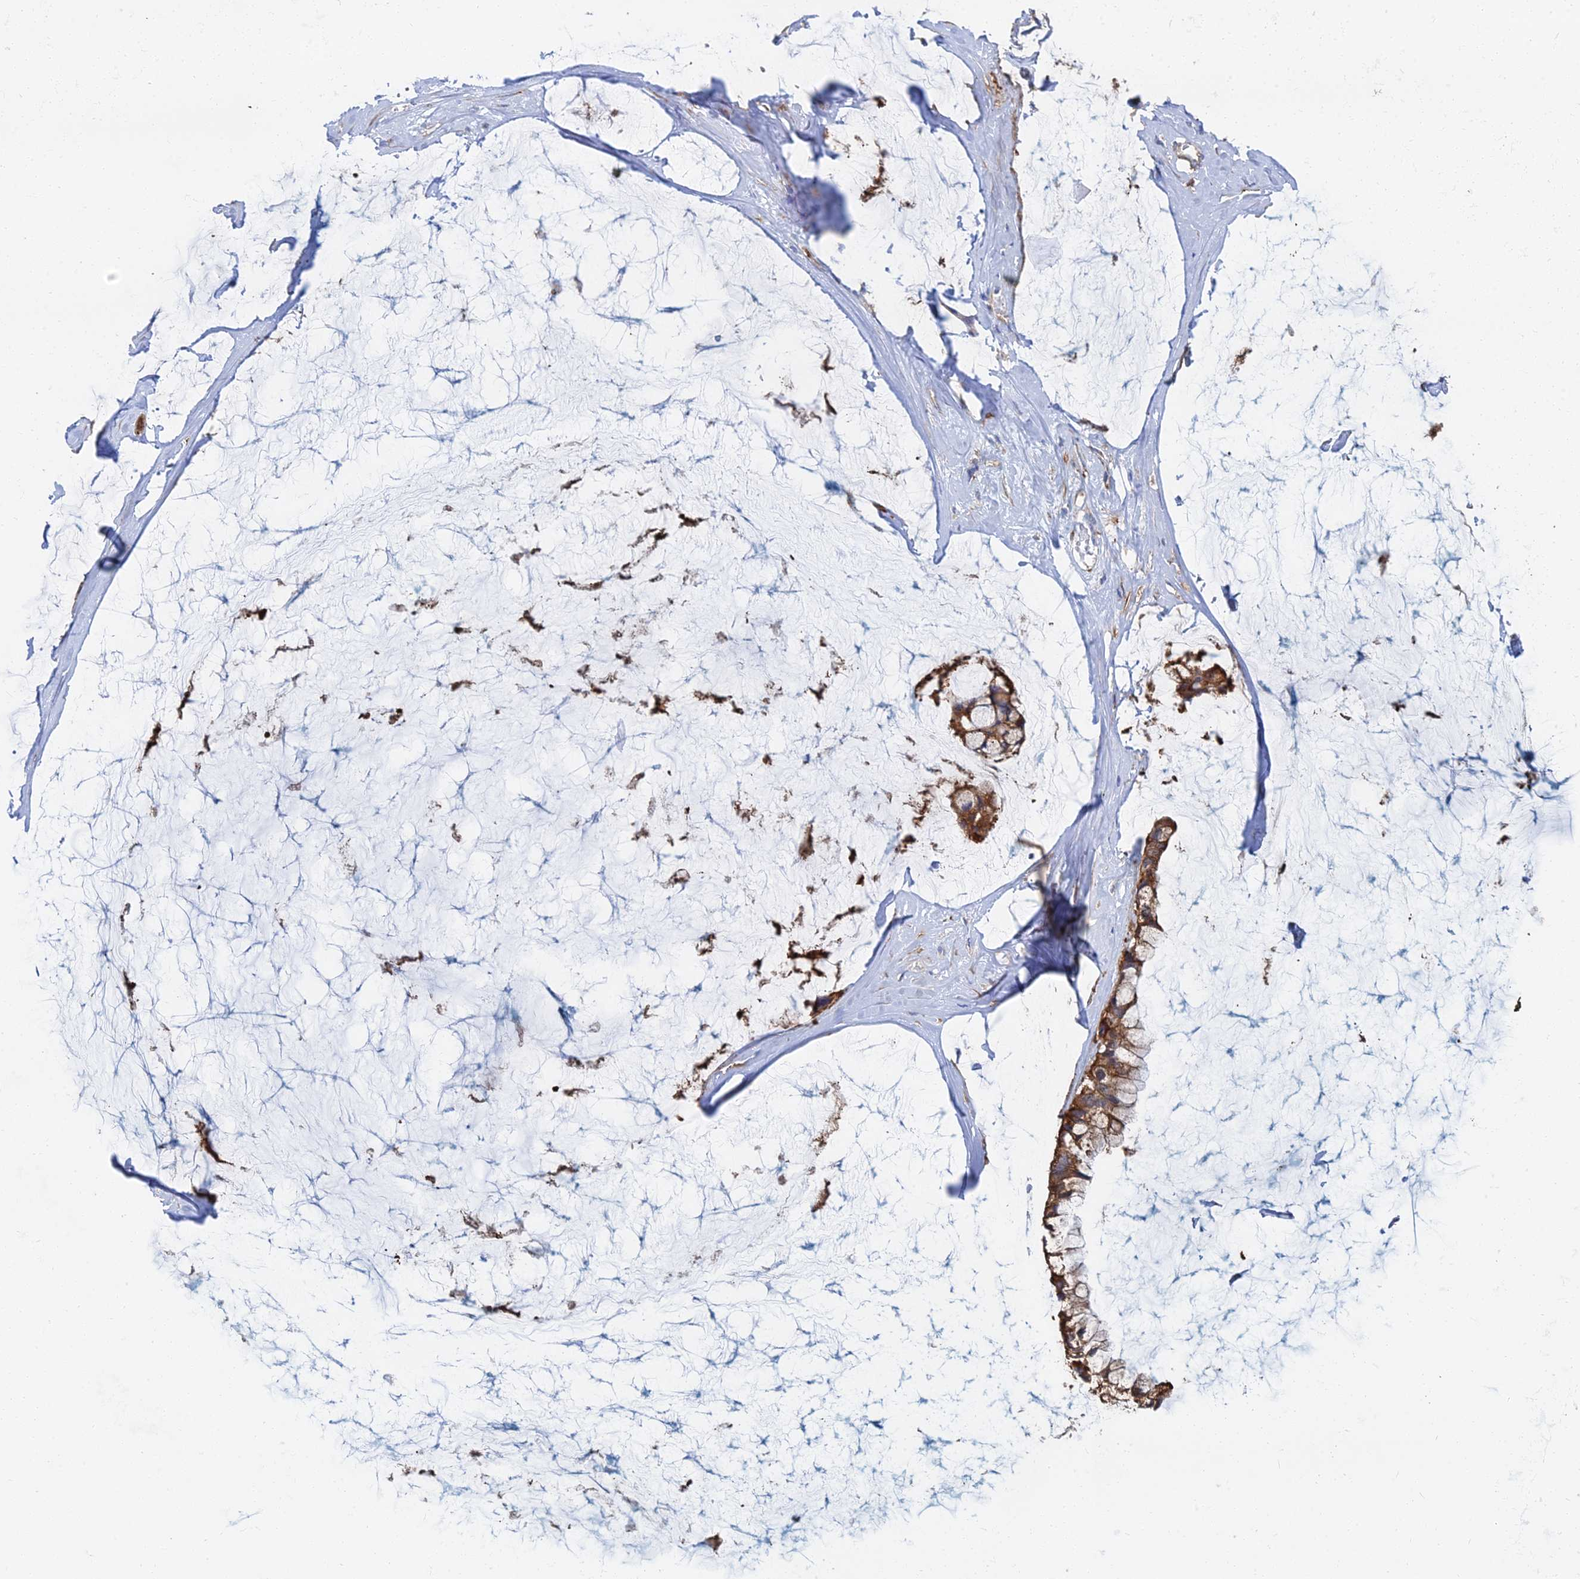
{"staining": {"intensity": "strong", "quantity": ">75%", "location": "cytoplasmic/membranous"}, "tissue": "ovarian cancer", "cell_type": "Tumor cells", "image_type": "cancer", "snomed": [{"axis": "morphology", "description": "Cystadenocarcinoma, mucinous, NOS"}, {"axis": "topography", "description": "Ovary"}], "caption": "Ovarian cancer (mucinous cystadenocarcinoma) tissue exhibits strong cytoplasmic/membranous positivity in about >75% of tumor cells", "gene": "GPR42", "patient": {"sex": "female", "age": 39}}